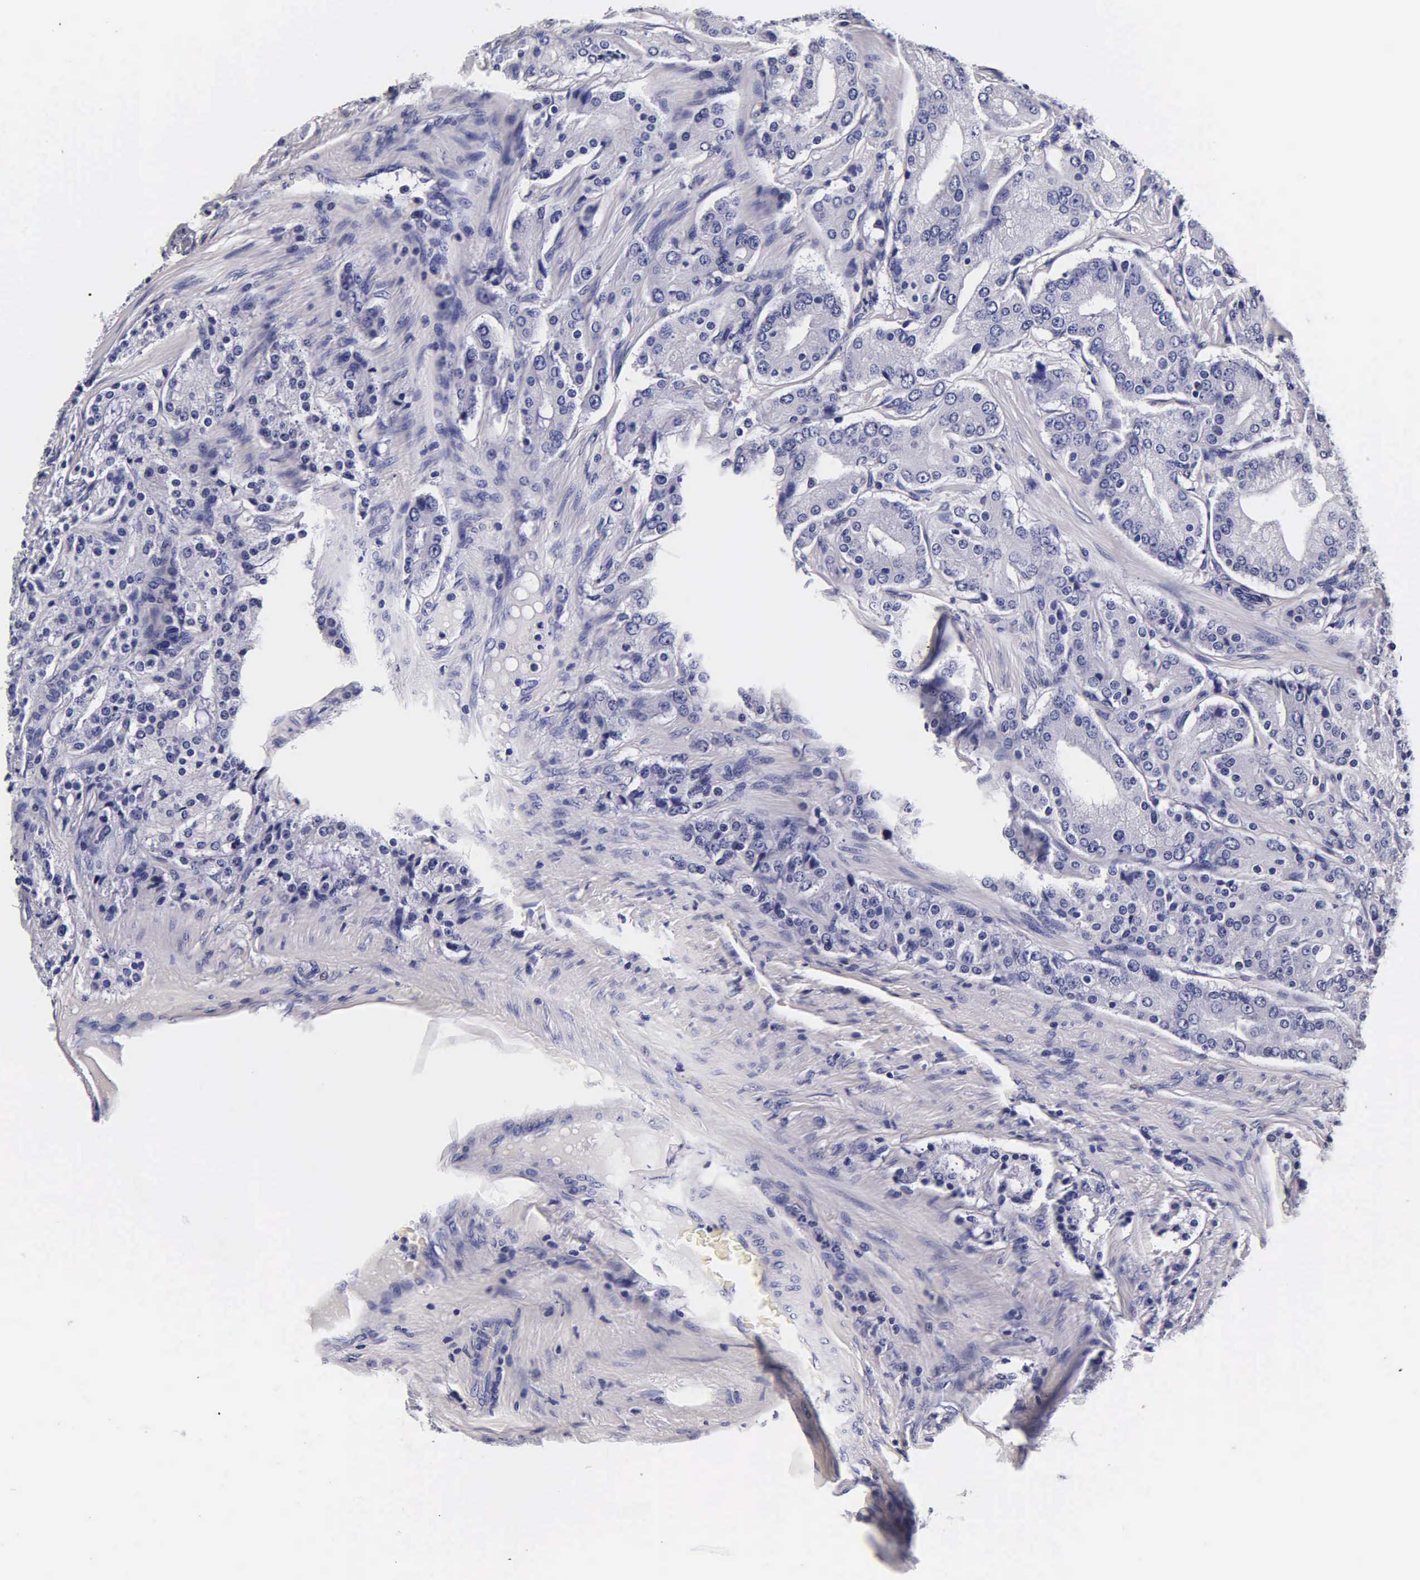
{"staining": {"intensity": "negative", "quantity": "none", "location": "none"}, "tissue": "prostate cancer", "cell_type": "Tumor cells", "image_type": "cancer", "snomed": [{"axis": "morphology", "description": "Adenocarcinoma, Medium grade"}, {"axis": "topography", "description": "Prostate"}], "caption": "The photomicrograph shows no significant positivity in tumor cells of medium-grade adenocarcinoma (prostate). (Stains: DAB immunohistochemistry (IHC) with hematoxylin counter stain, Microscopy: brightfield microscopy at high magnification).", "gene": "IAPP", "patient": {"sex": "male", "age": 72}}